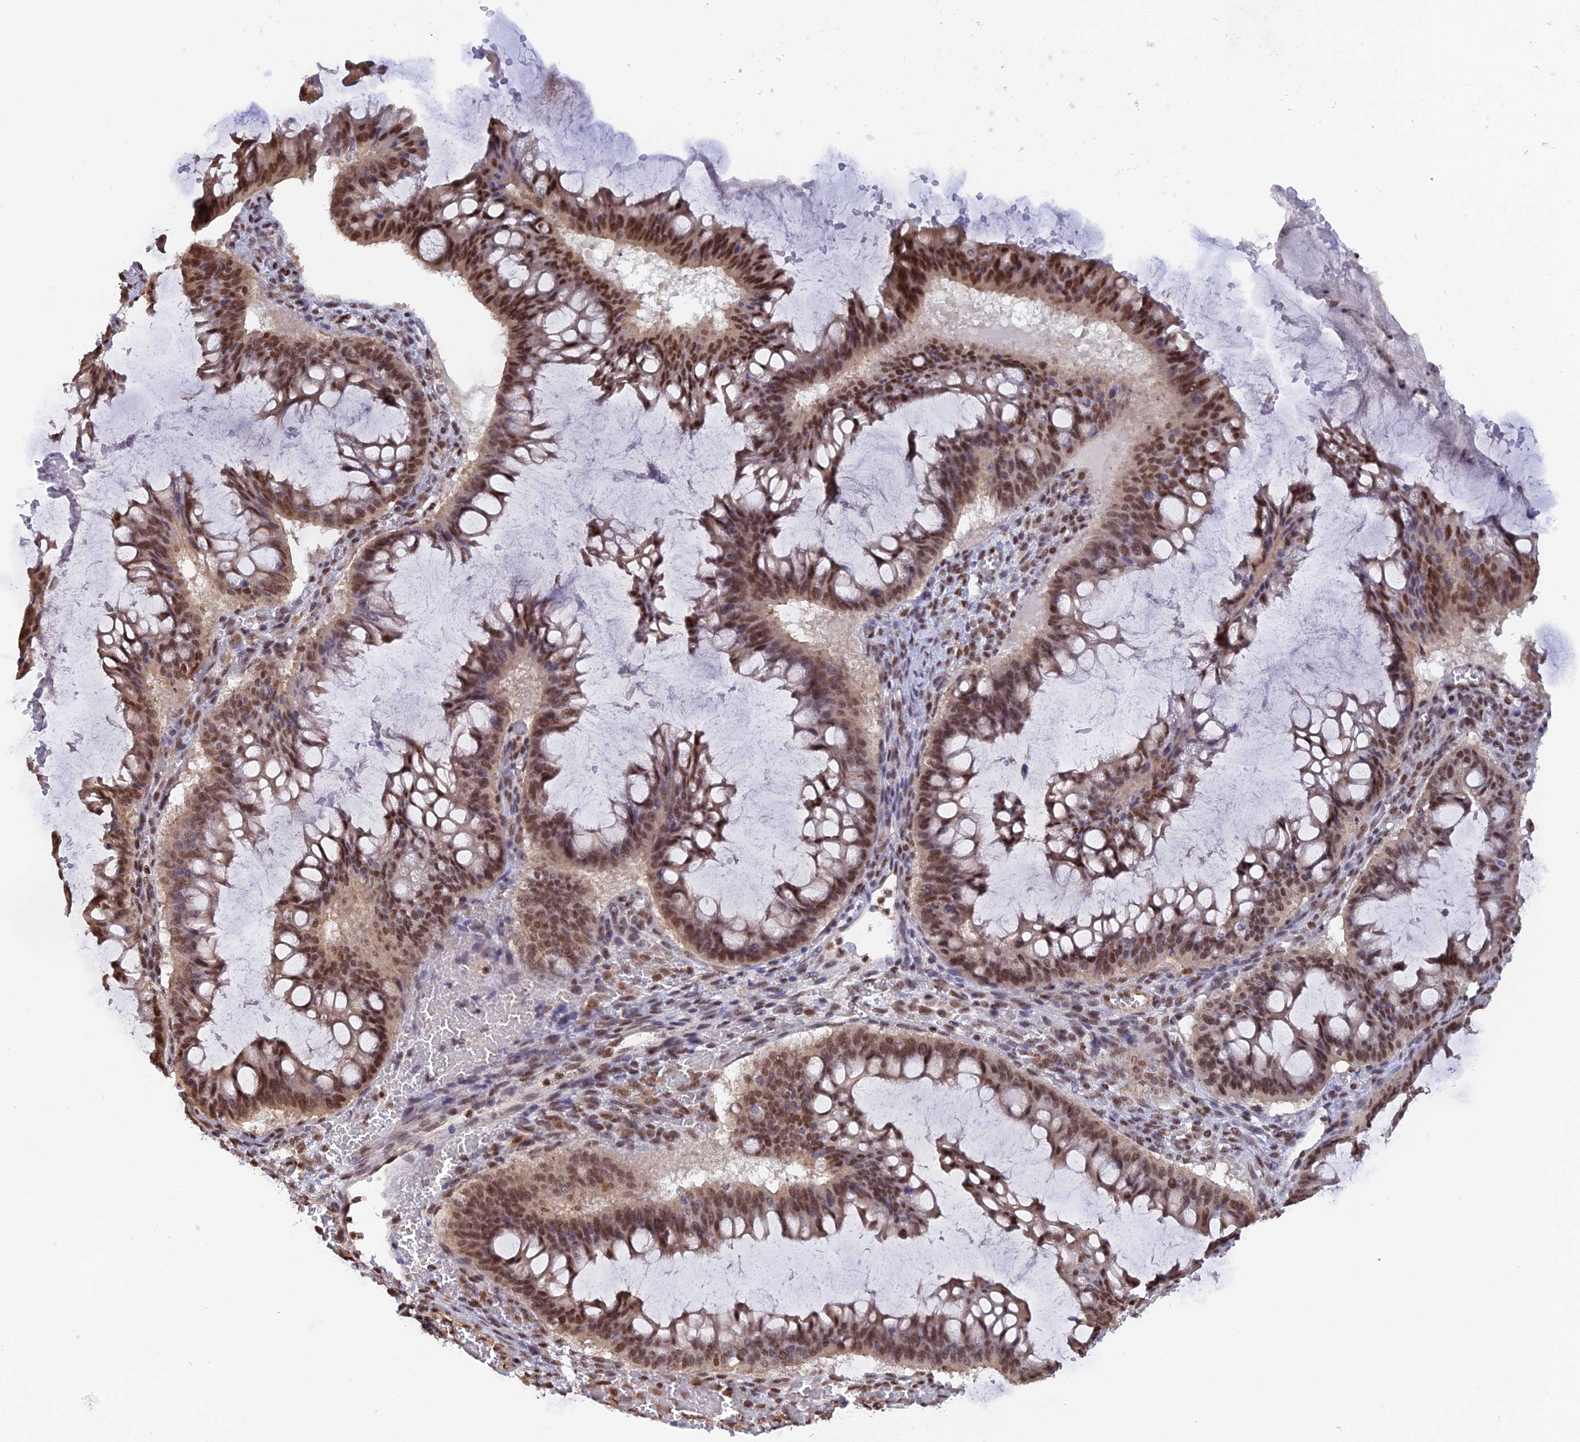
{"staining": {"intensity": "moderate", "quantity": ">75%", "location": "nuclear"}, "tissue": "ovarian cancer", "cell_type": "Tumor cells", "image_type": "cancer", "snomed": [{"axis": "morphology", "description": "Cystadenocarcinoma, mucinous, NOS"}, {"axis": "topography", "description": "Ovary"}], "caption": "Protein analysis of mucinous cystadenocarcinoma (ovarian) tissue reveals moderate nuclear positivity in about >75% of tumor cells.", "gene": "THAP11", "patient": {"sex": "female", "age": 73}}